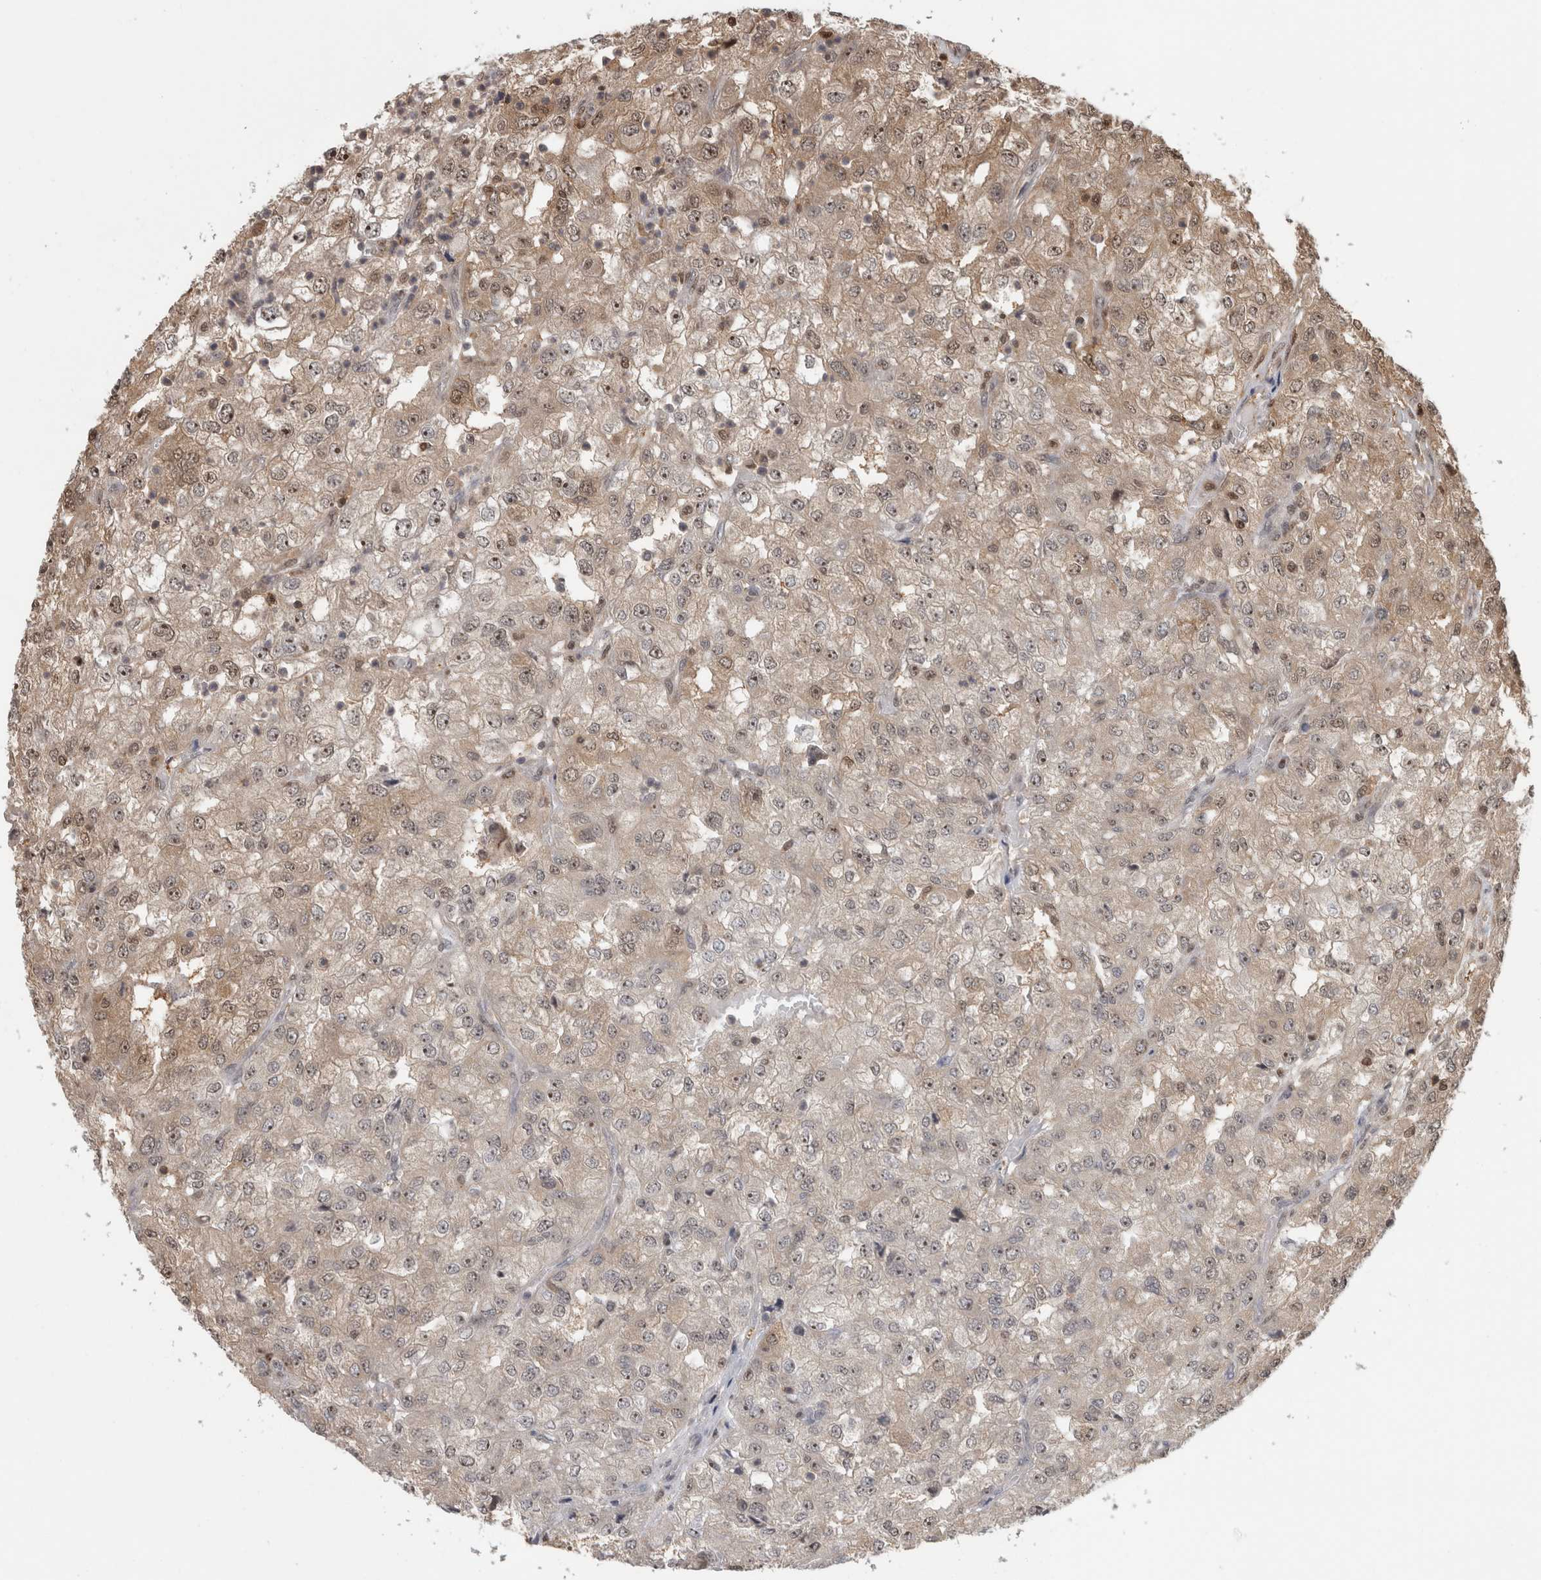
{"staining": {"intensity": "weak", "quantity": "25%-75%", "location": "cytoplasmic/membranous,nuclear"}, "tissue": "renal cancer", "cell_type": "Tumor cells", "image_type": "cancer", "snomed": [{"axis": "morphology", "description": "Adenocarcinoma, NOS"}, {"axis": "topography", "description": "Kidney"}], "caption": "This is a micrograph of IHC staining of renal adenocarcinoma, which shows weak staining in the cytoplasmic/membranous and nuclear of tumor cells.", "gene": "TDRD7", "patient": {"sex": "female", "age": 54}}